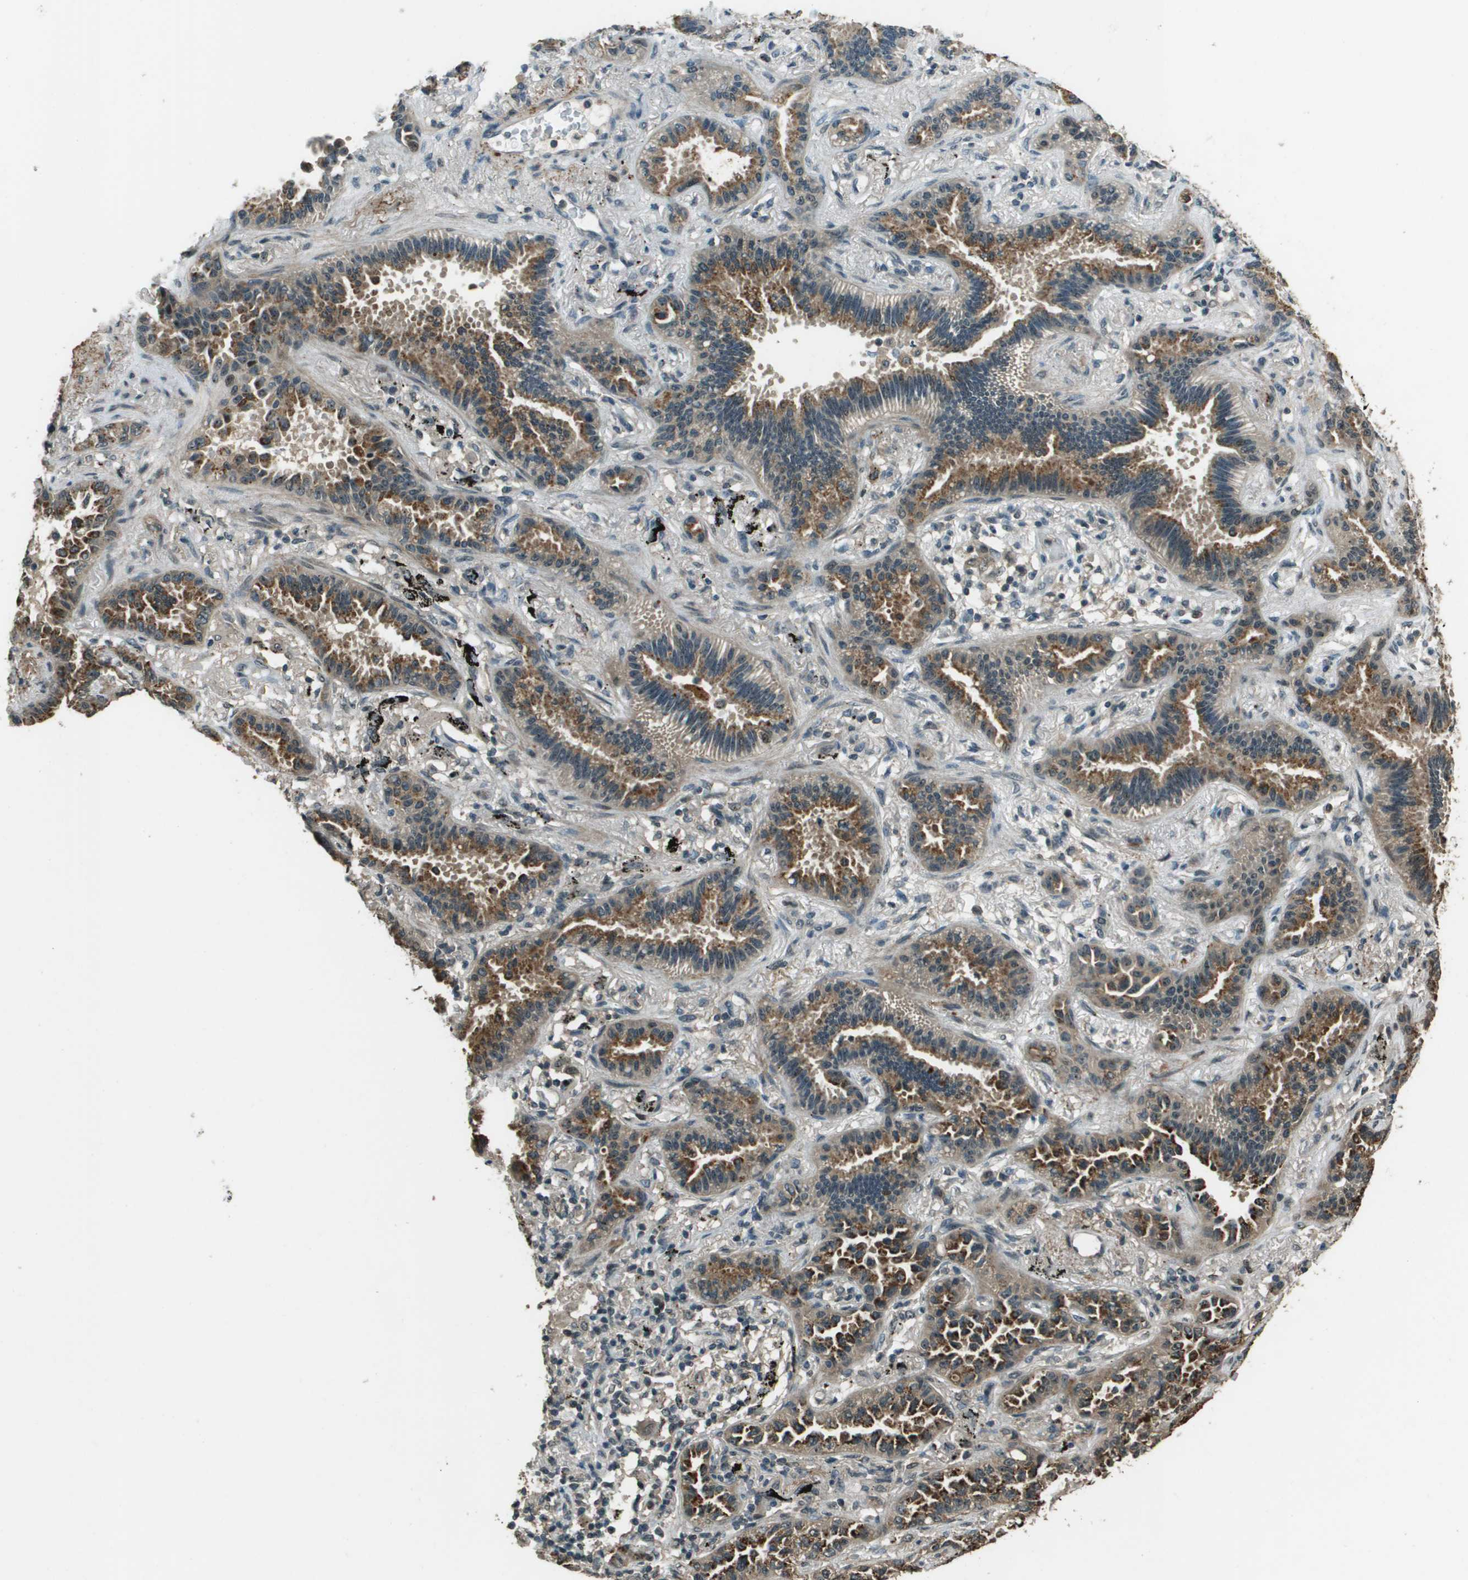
{"staining": {"intensity": "moderate", "quantity": ">75%", "location": "cytoplasmic/membranous"}, "tissue": "lung cancer", "cell_type": "Tumor cells", "image_type": "cancer", "snomed": [{"axis": "morphology", "description": "Normal tissue, NOS"}, {"axis": "morphology", "description": "Adenocarcinoma, NOS"}, {"axis": "topography", "description": "Lung"}], "caption": "High-magnification brightfield microscopy of lung adenocarcinoma stained with DAB (brown) and counterstained with hematoxylin (blue). tumor cells exhibit moderate cytoplasmic/membranous staining is appreciated in approximately>75% of cells. (Stains: DAB (3,3'-diaminobenzidine) in brown, nuclei in blue, Microscopy: brightfield microscopy at high magnification).", "gene": "SDC3", "patient": {"sex": "male", "age": 59}}